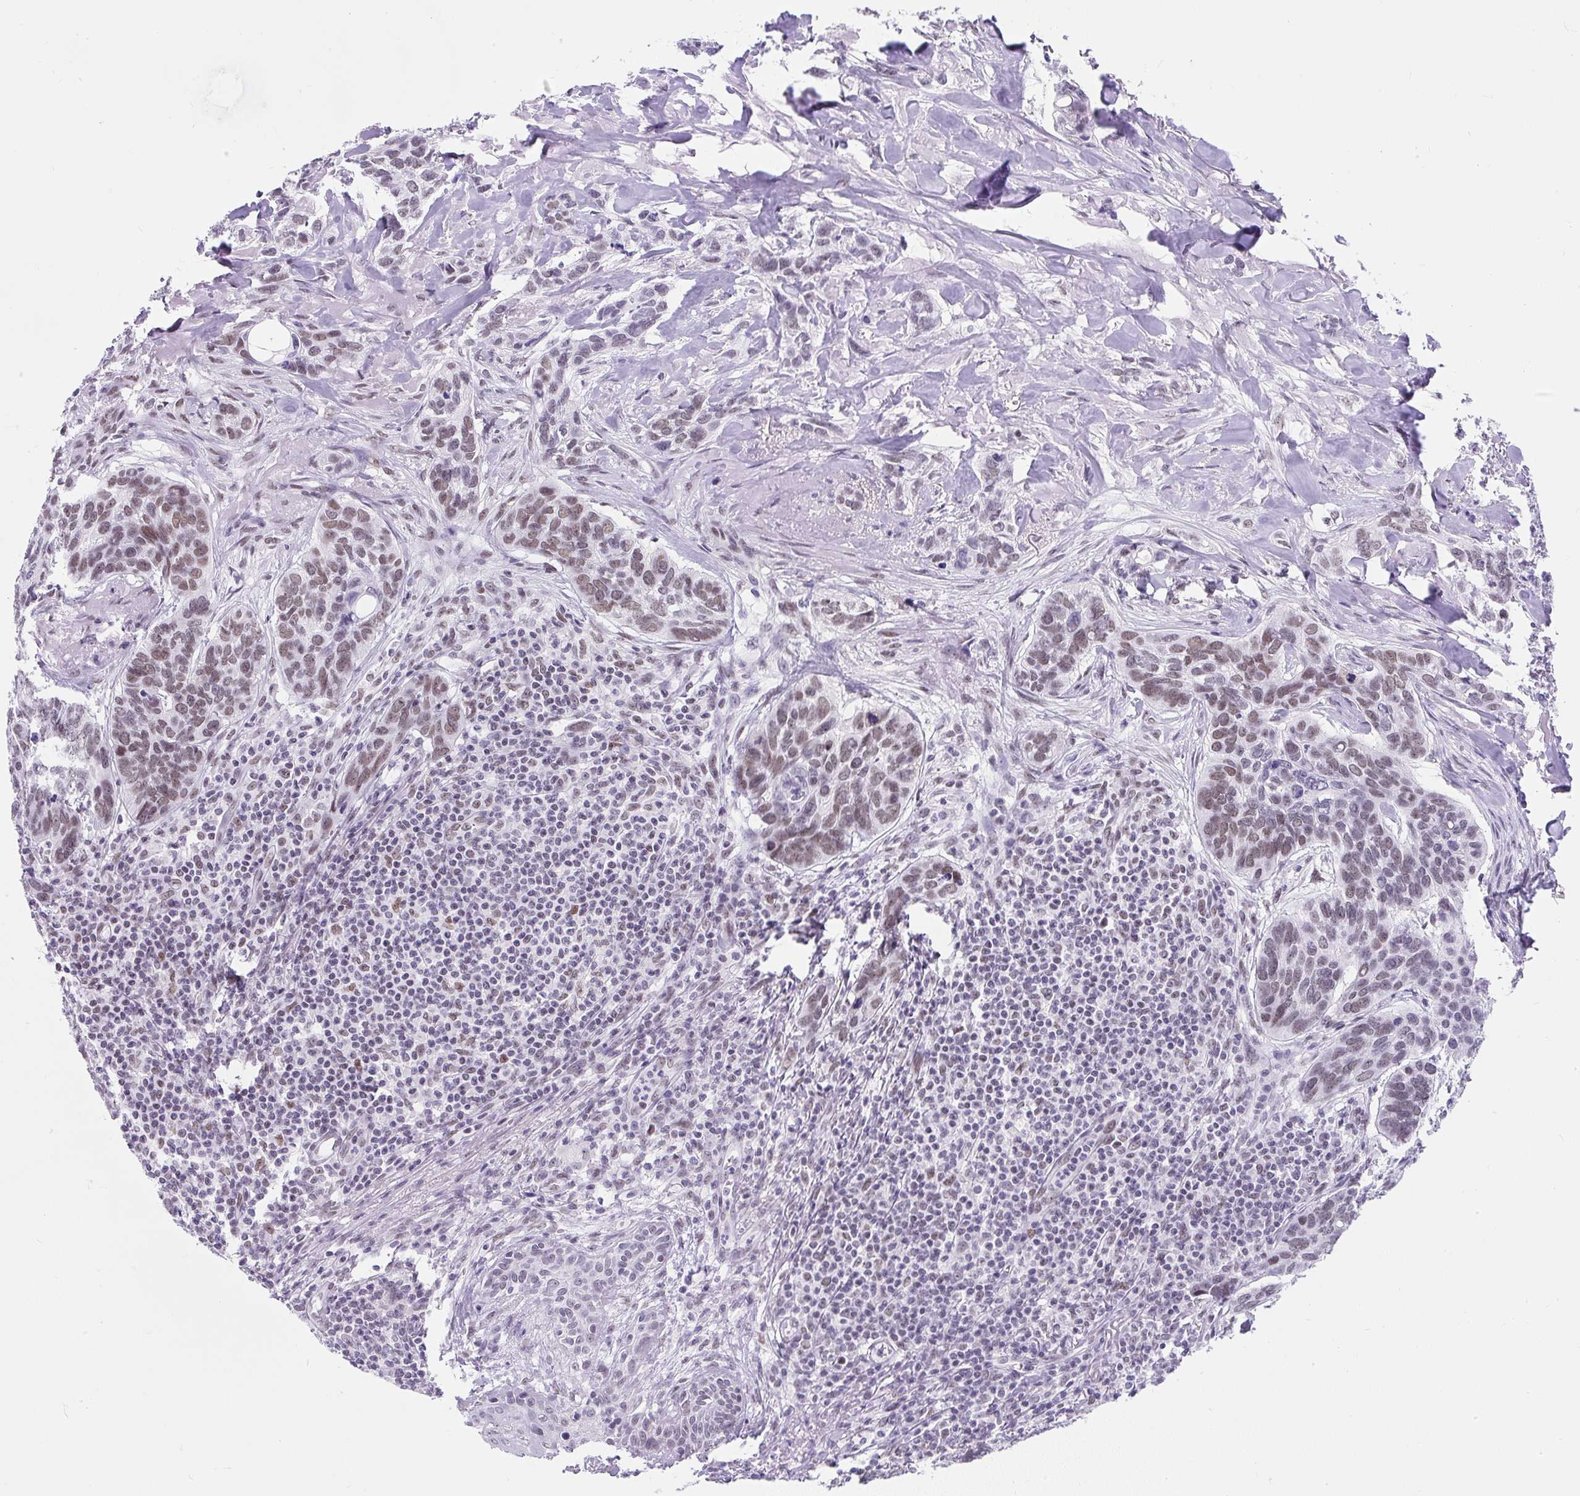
{"staining": {"intensity": "weak", "quantity": ">75%", "location": "nuclear"}, "tissue": "skin cancer", "cell_type": "Tumor cells", "image_type": "cancer", "snomed": [{"axis": "morphology", "description": "Basal cell carcinoma"}, {"axis": "topography", "description": "Skin"}], "caption": "A brown stain shows weak nuclear staining of a protein in skin cancer (basal cell carcinoma) tumor cells.", "gene": "PLCXD2", "patient": {"sex": "male", "age": 86}}